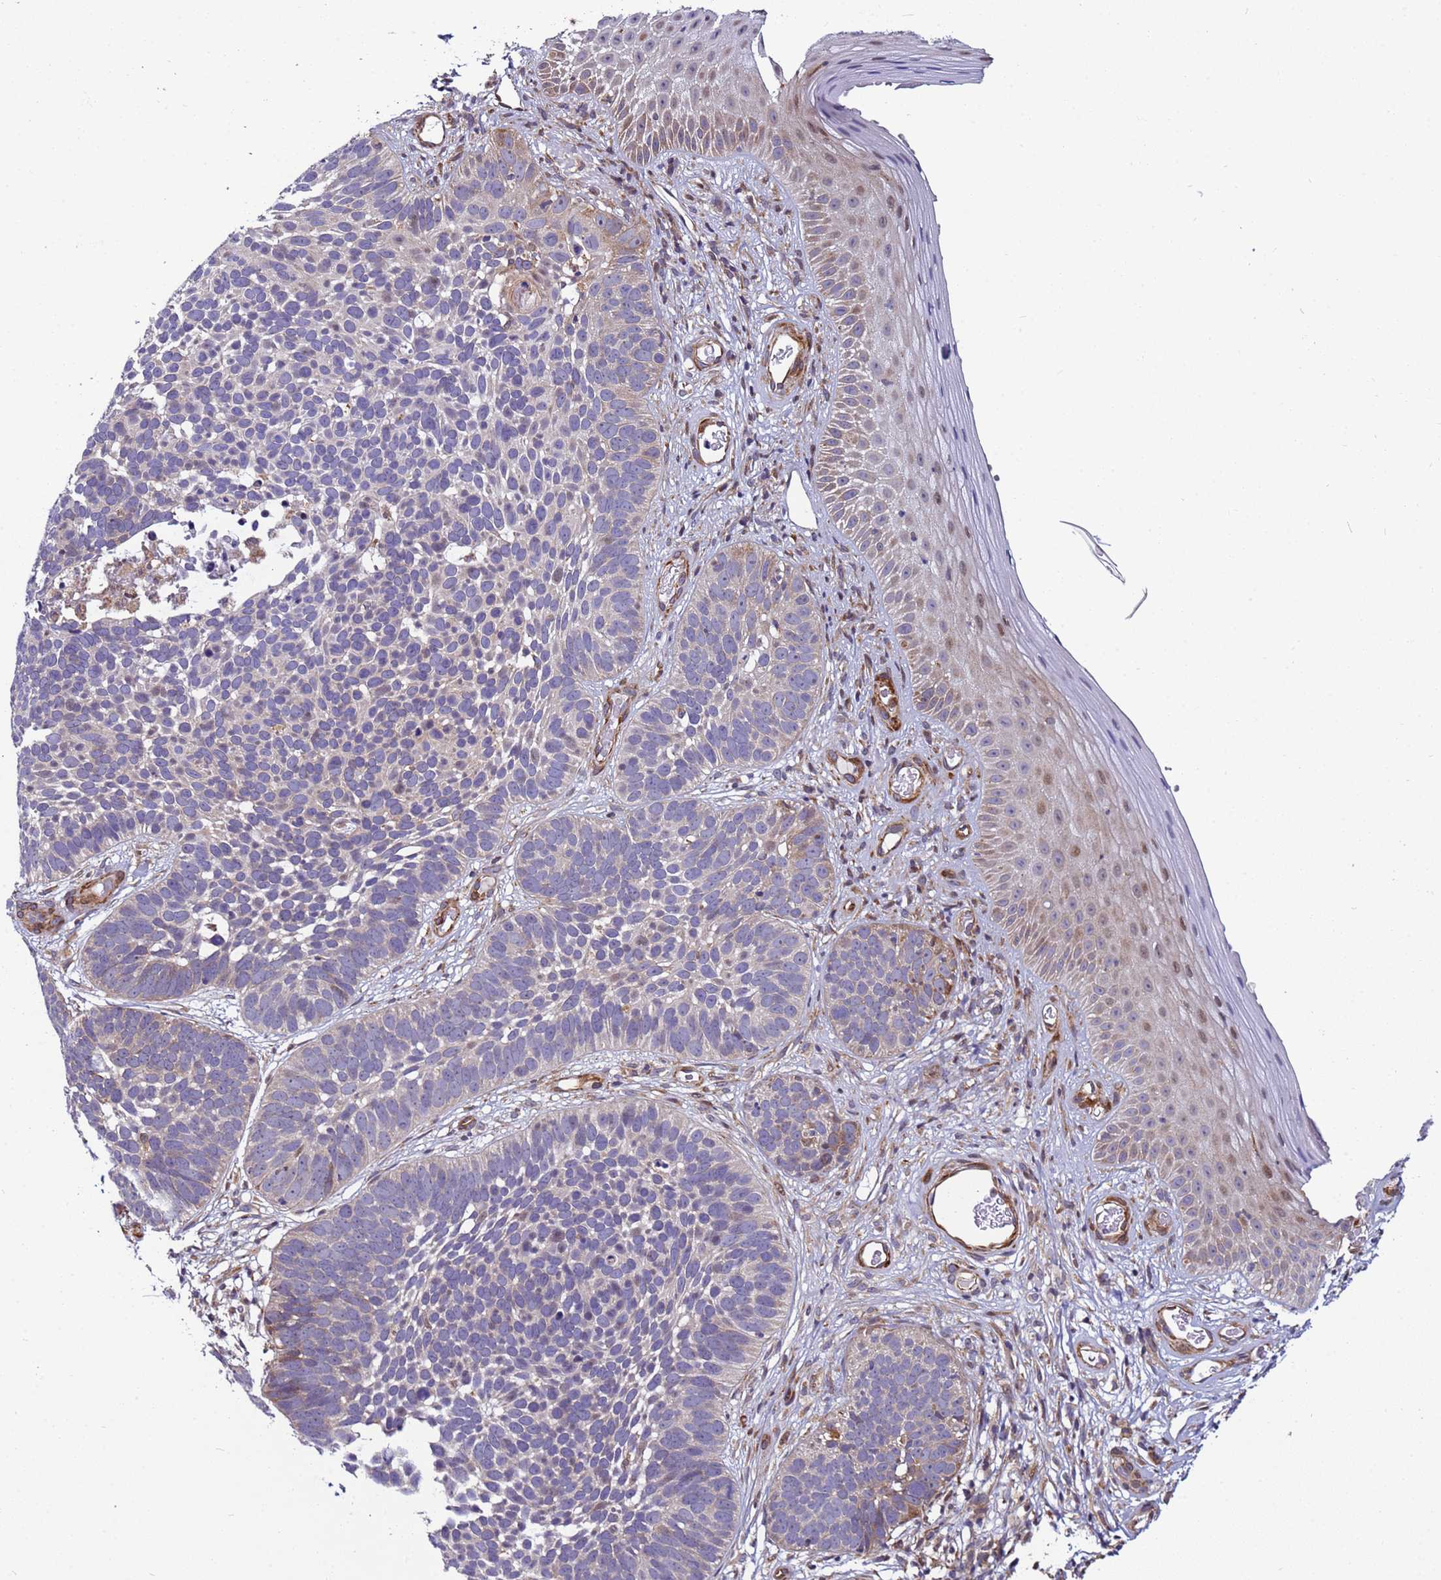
{"staining": {"intensity": "weak", "quantity": "25%-75%", "location": "cytoplasmic/membranous"}, "tissue": "skin cancer", "cell_type": "Tumor cells", "image_type": "cancer", "snomed": [{"axis": "morphology", "description": "Basal cell carcinoma"}, {"axis": "topography", "description": "Skin"}], "caption": "A histopathology image of basal cell carcinoma (skin) stained for a protein exhibits weak cytoplasmic/membranous brown staining in tumor cells.", "gene": "MCRIP1", "patient": {"sex": "male", "age": 89}}